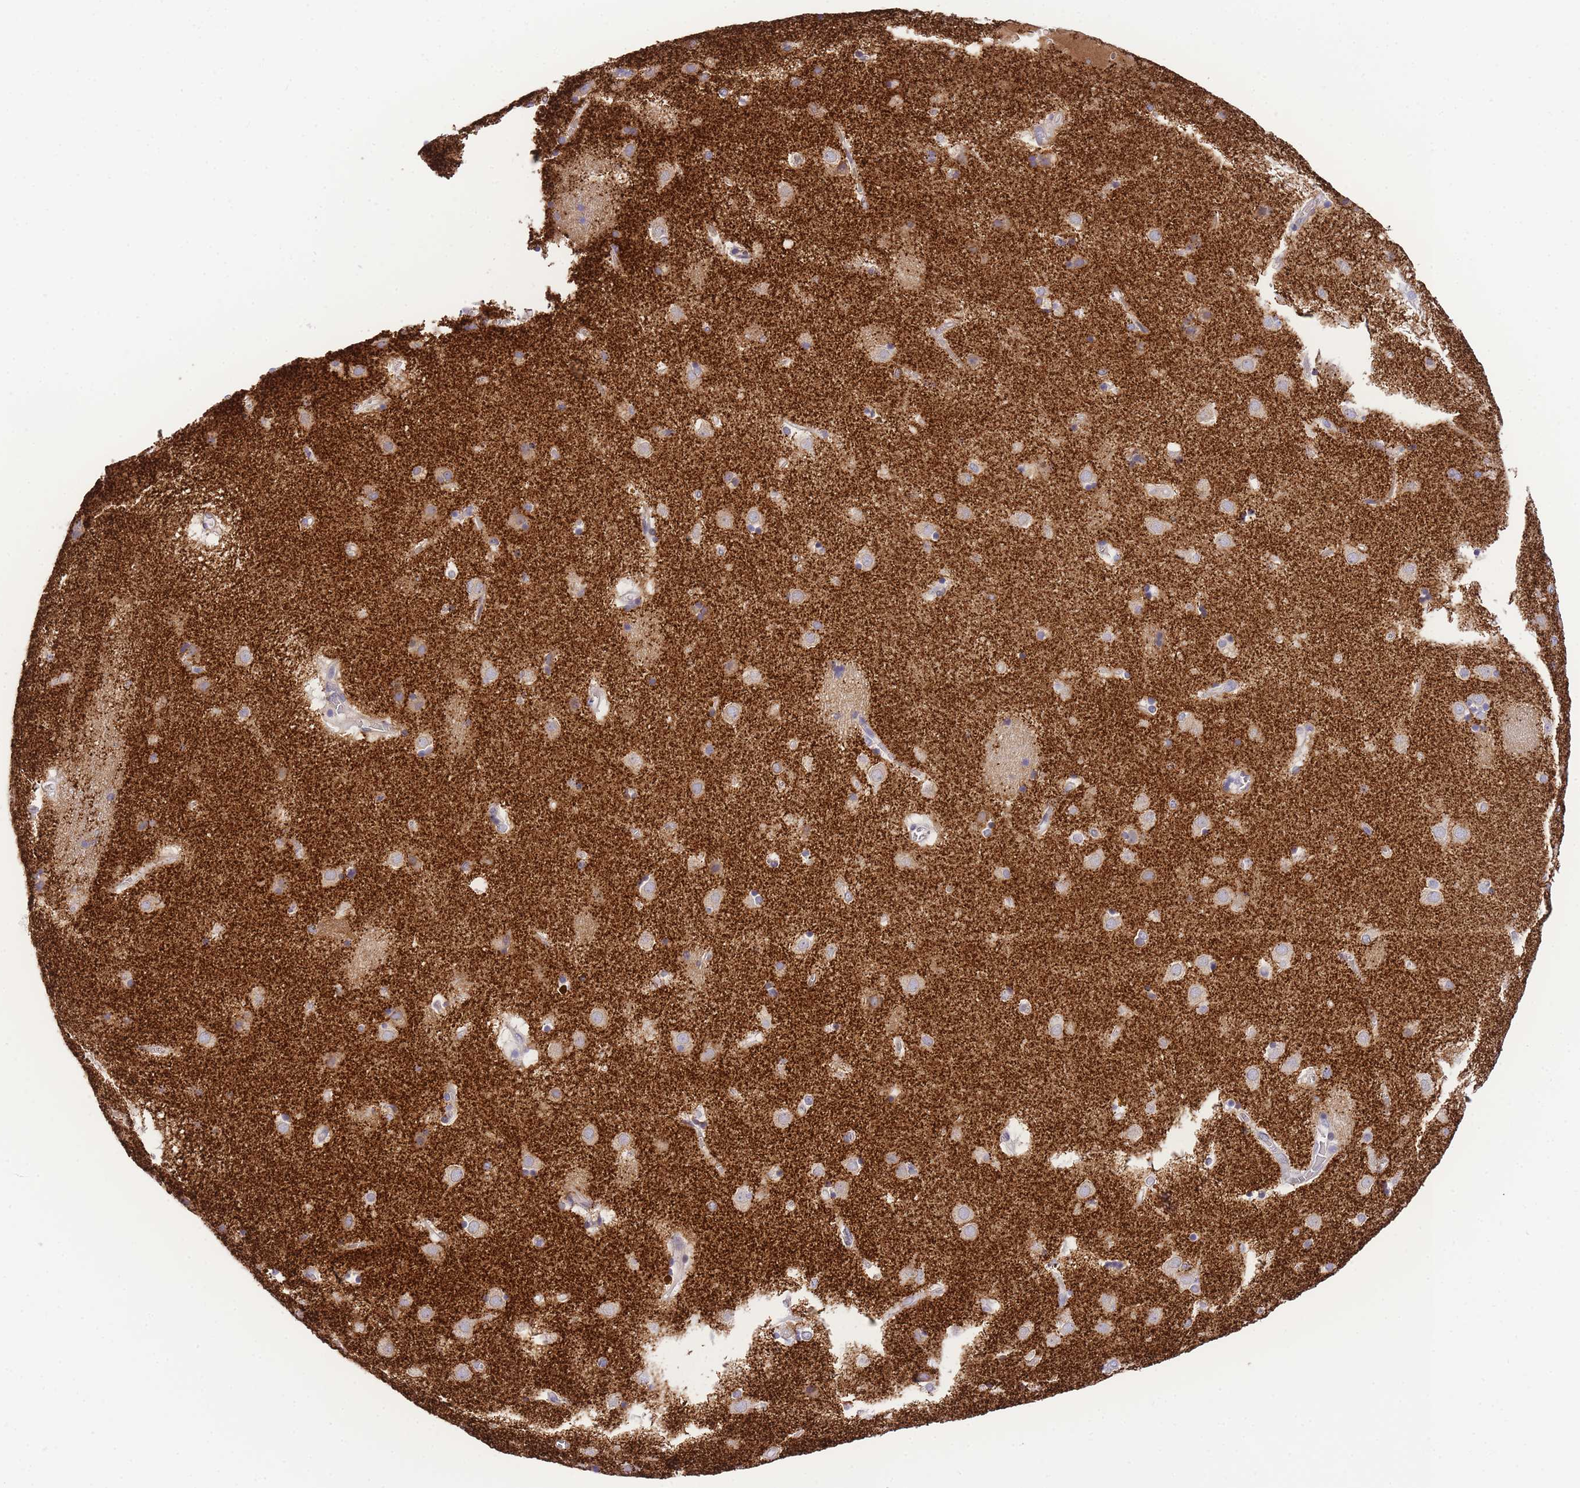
{"staining": {"intensity": "negative", "quantity": "none", "location": "none"}, "tissue": "caudate", "cell_type": "Glial cells", "image_type": "normal", "snomed": [{"axis": "morphology", "description": "Normal tissue, NOS"}, {"axis": "topography", "description": "Lateral ventricle wall"}], "caption": "This is a image of IHC staining of normal caudate, which shows no staining in glial cells. (DAB (3,3'-diaminobenzidine) immunohistochemistry (IHC) visualized using brightfield microscopy, high magnification).", "gene": "TIFAB", "patient": {"sex": "male", "age": 70}}